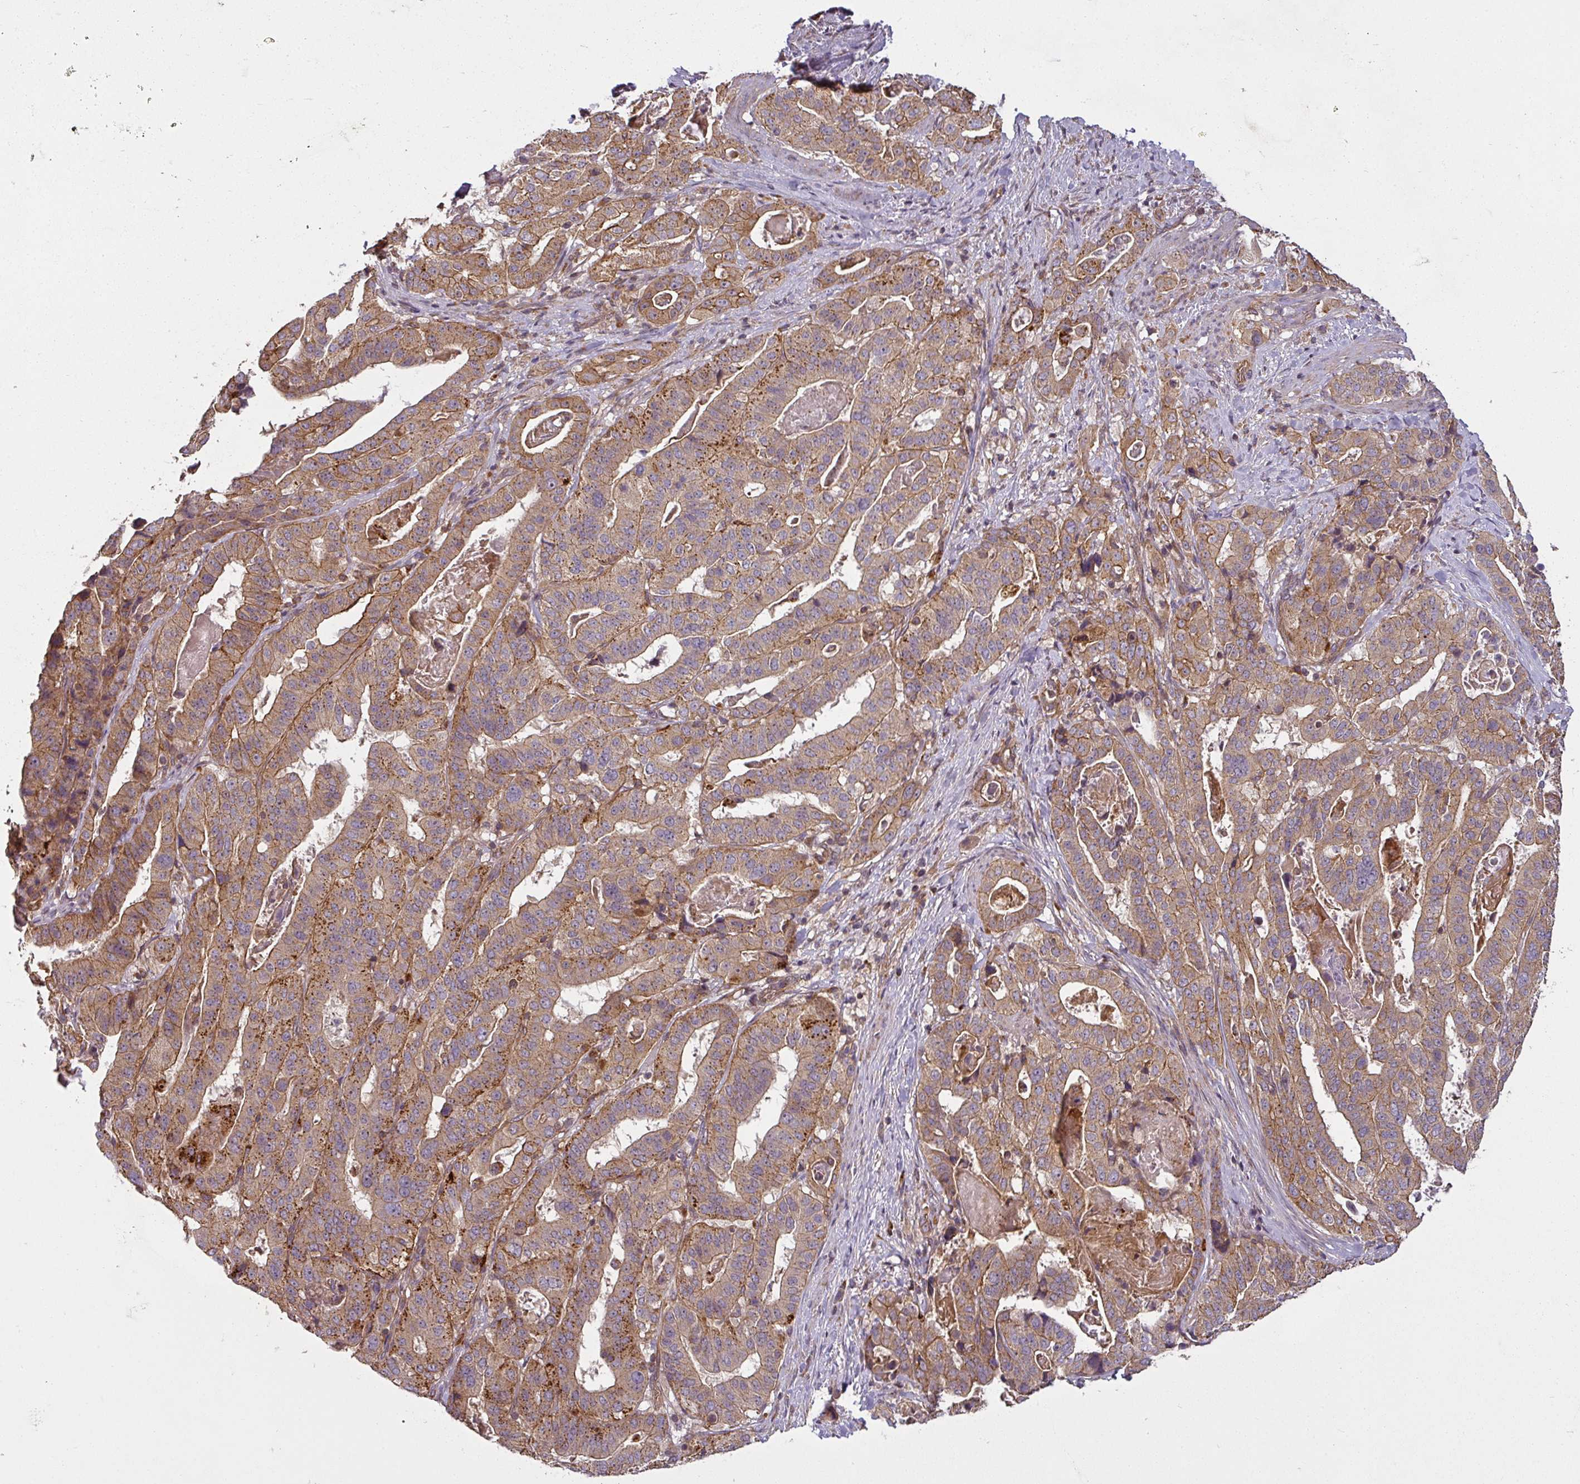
{"staining": {"intensity": "moderate", "quantity": ">75%", "location": "cytoplasmic/membranous"}, "tissue": "stomach cancer", "cell_type": "Tumor cells", "image_type": "cancer", "snomed": [{"axis": "morphology", "description": "Adenocarcinoma, NOS"}, {"axis": "topography", "description": "Stomach"}], "caption": "High-magnification brightfield microscopy of adenocarcinoma (stomach) stained with DAB (brown) and counterstained with hematoxylin (blue). tumor cells exhibit moderate cytoplasmic/membranous positivity is identified in approximately>75% of cells.", "gene": "DIMT1", "patient": {"sex": "male", "age": 48}}